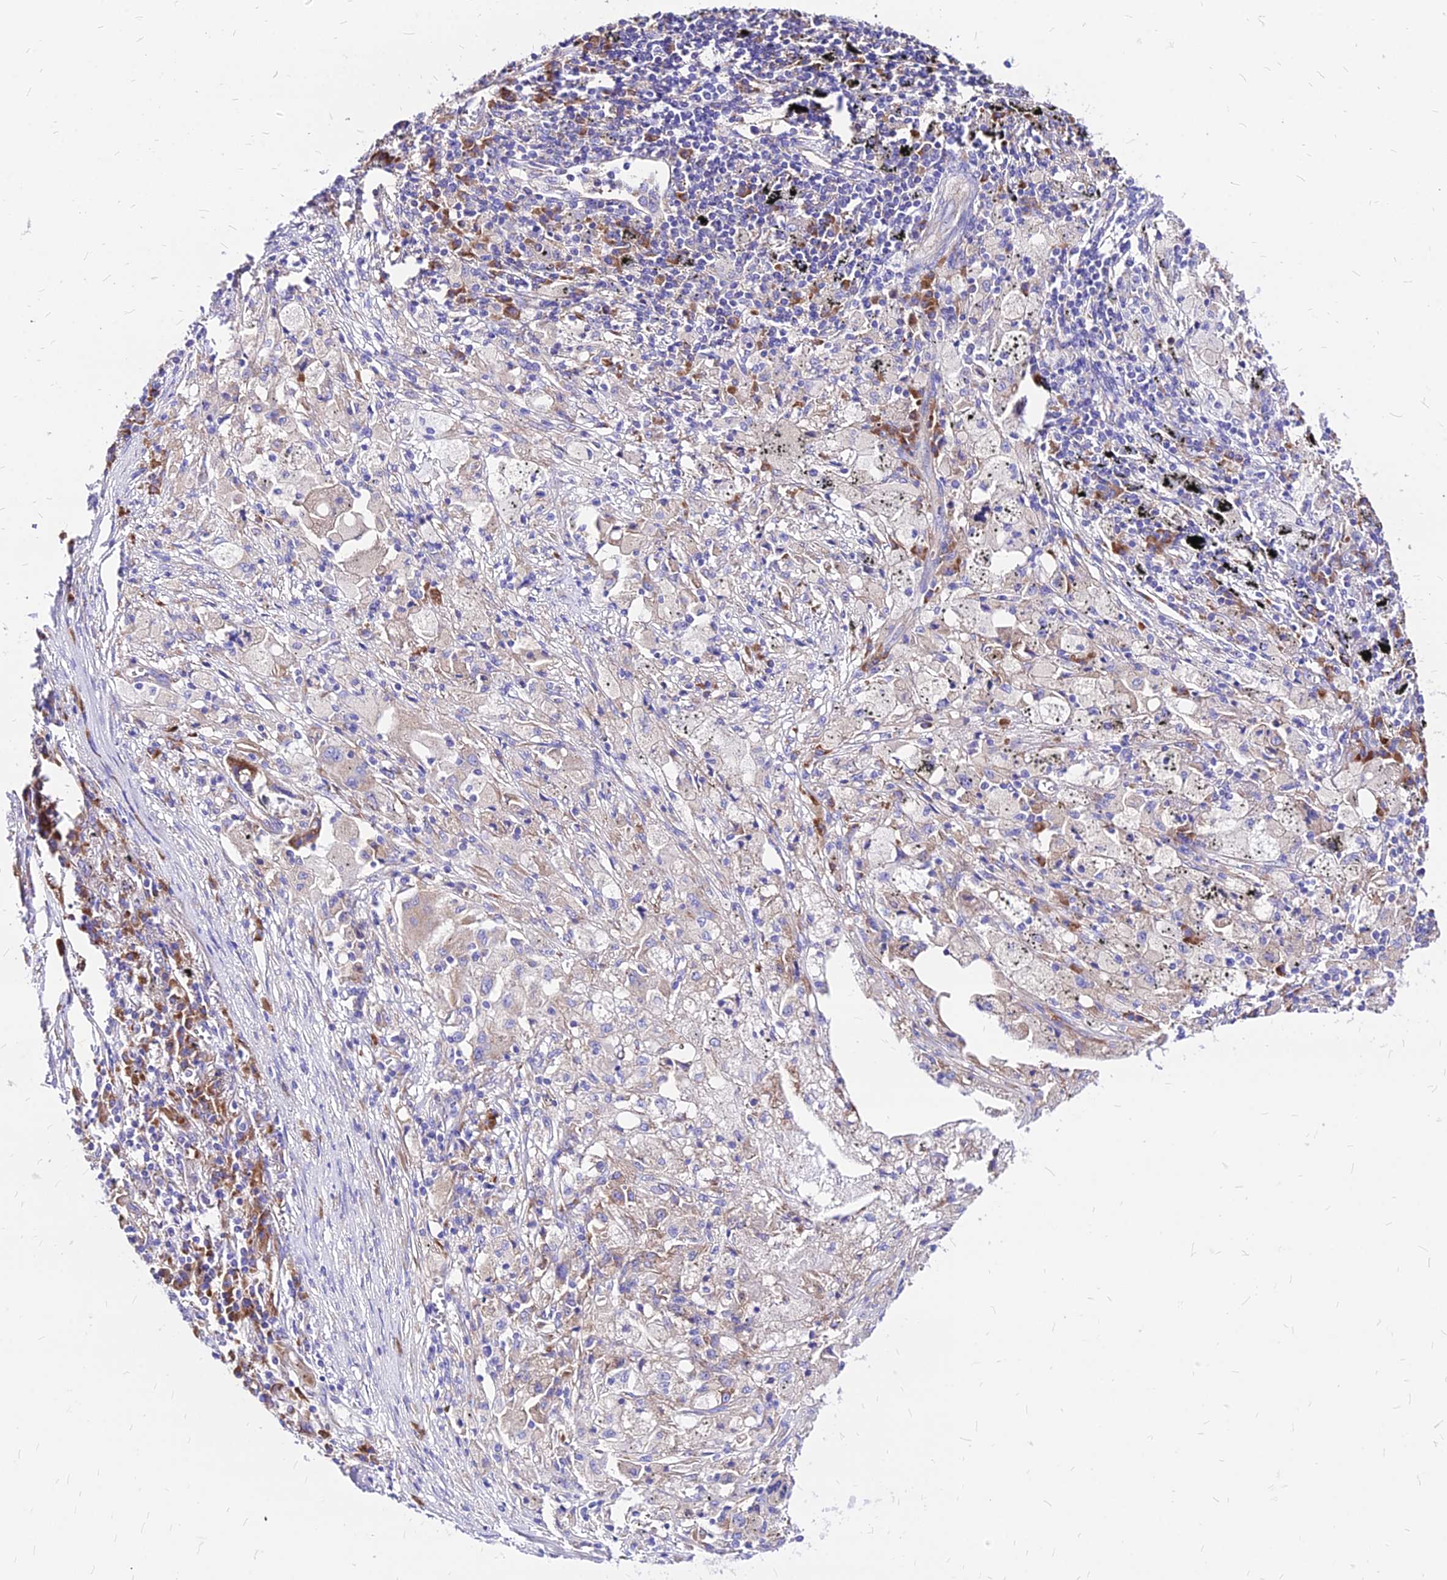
{"staining": {"intensity": "negative", "quantity": "none", "location": "none"}, "tissue": "lung cancer", "cell_type": "Tumor cells", "image_type": "cancer", "snomed": [{"axis": "morphology", "description": "Squamous cell carcinoma, NOS"}, {"axis": "topography", "description": "Lung"}], "caption": "Lung squamous cell carcinoma stained for a protein using immunohistochemistry (IHC) reveals no positivity tumor cells.", "gene": "RPL19", "patient": {"sex": "female", "age": 63}}